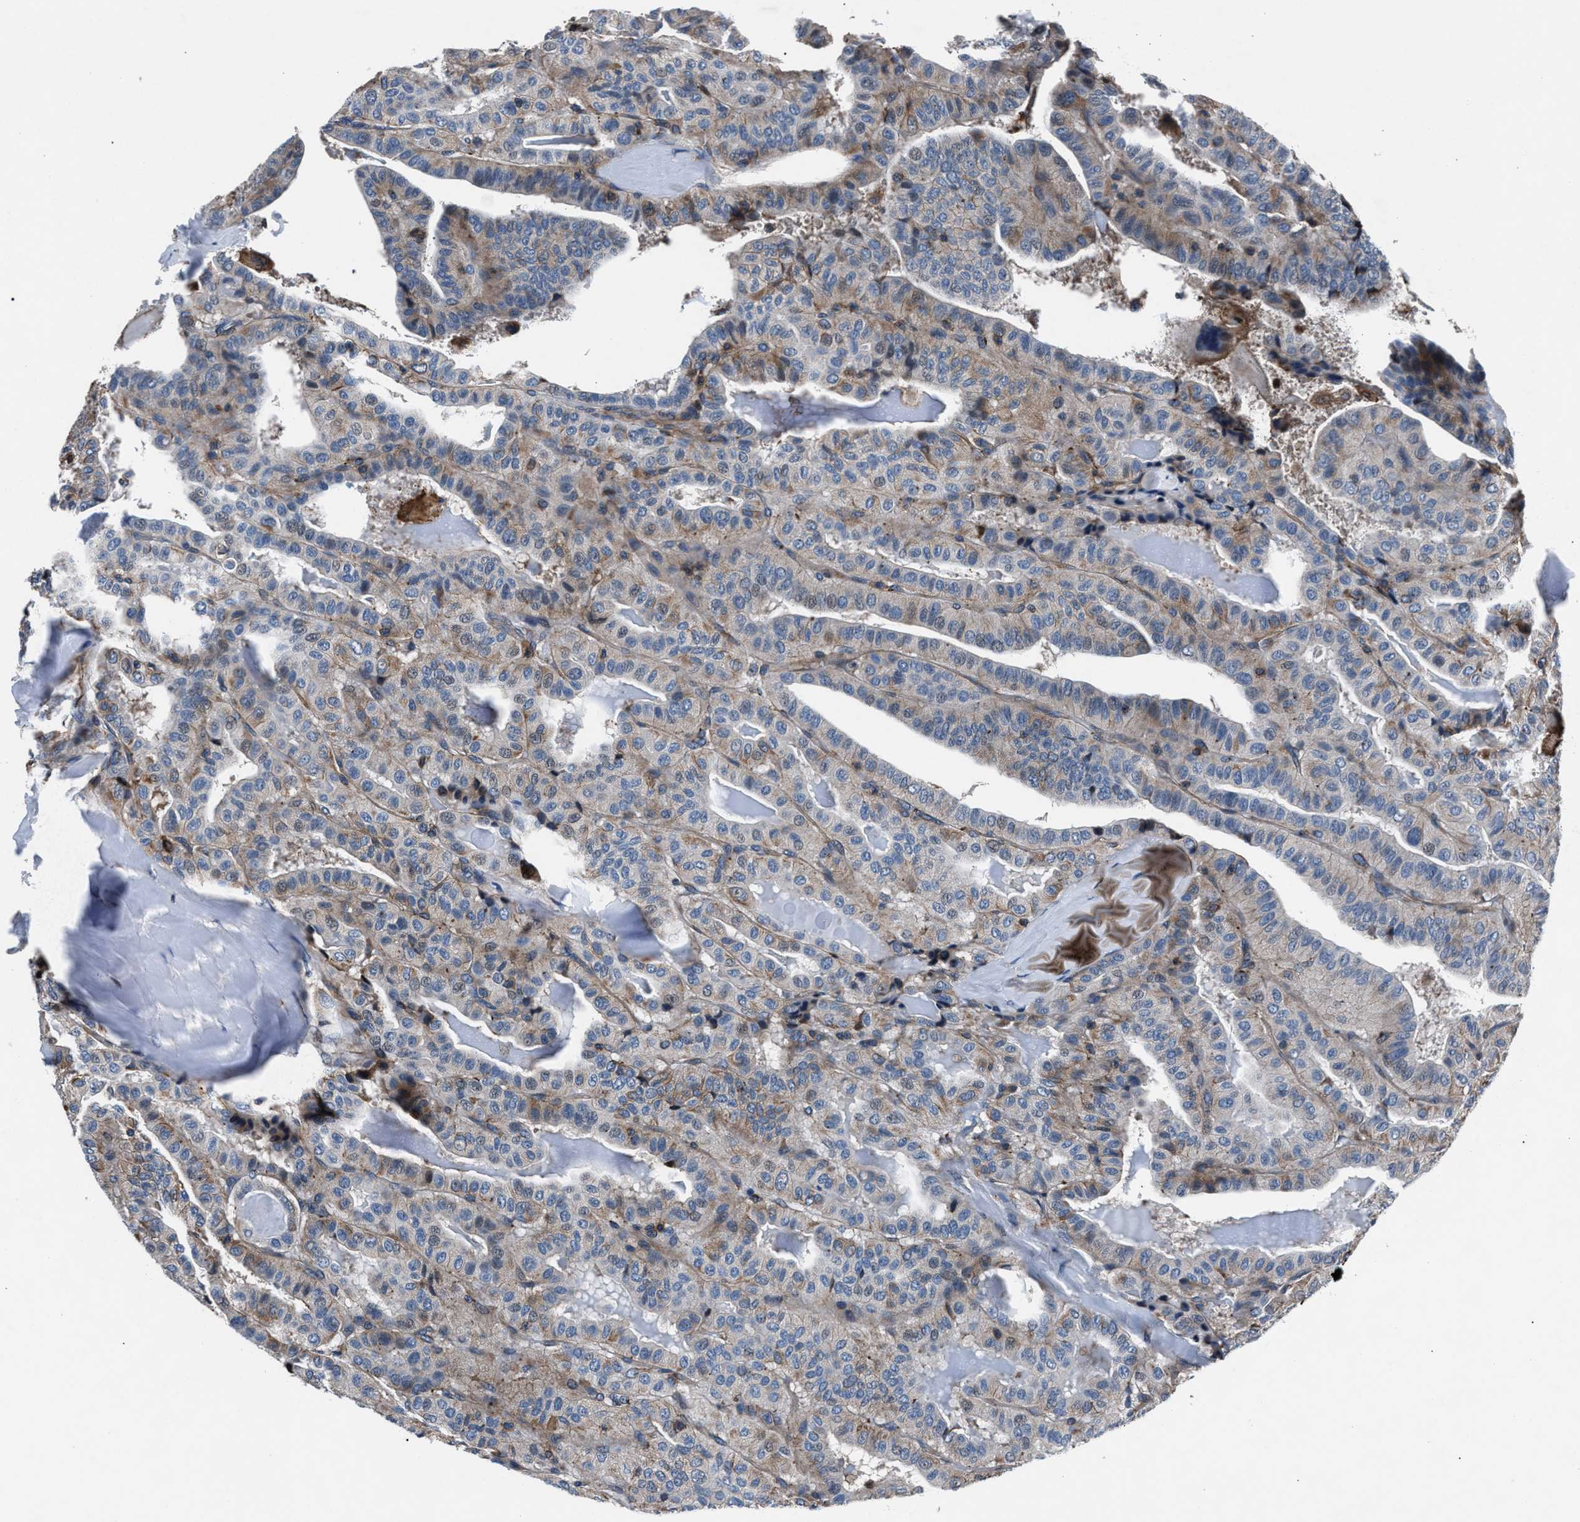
{"staining": {"intensity": "weak", "quantity": "<25%", "location": "cytoplasmic/membranous"}, "tissue": "thyroid cancer", "cell_type": "Tumor cells", "image_type": "cancer", "snomed": [{"axis": "morphology", "description": "Papillary adenocarcinoma, NOS"}, {"axis": "topography", "description": "Thyroid gland"}], "caption": "High magnification brightfield microscopy of thyroid cancer (papillary adenocarcinoma) stained with DAB (3,3'-diaminobenzidine) (brown) and counterstained with hematoxylin (blue): tumor cells show no significant positivity. (DAB IHC, high magnification).", "gene": "MFSD11", "patient": {"sex": "male", "age": 77}}